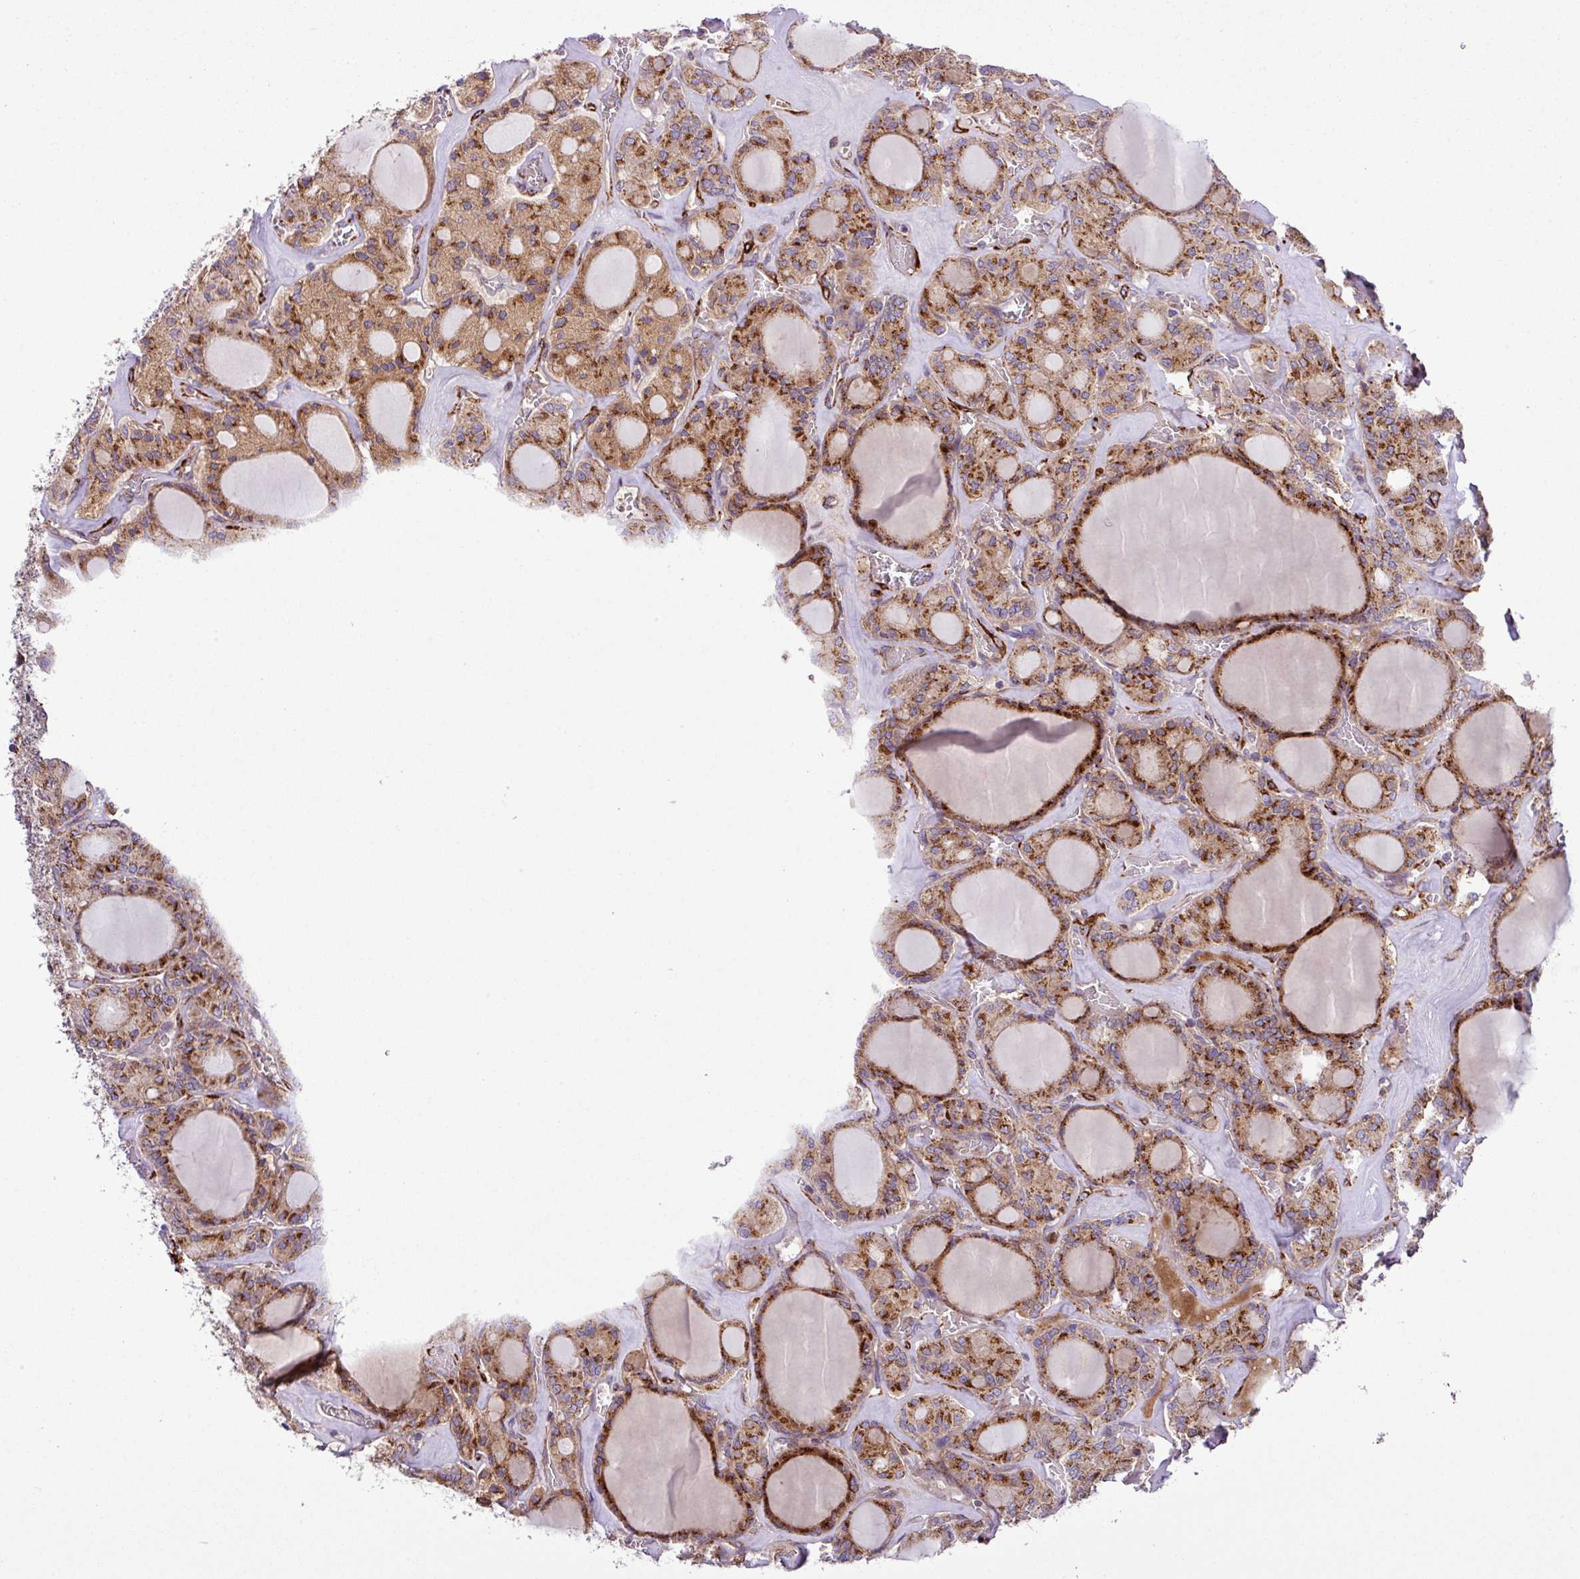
{"staining": {"intensity": "moderate", "quantity": ">75%", "location": "cytoplasmic/membranous"}, "tissue": "thyroid cancer", "cell_type": "Tumor cells", "image_type": "cancer", "snomed": [{"axis": "morphology", "description": "Papillary adenocarcinoma, NOS"}, {"axis": "topography", "description": "Thyroid gland"}], "caption": "IHC of thyroid papillary adenocarcinoma exhibits medium levels of moderate cytoplasmic/membranous expression in about >75% of tumor cells.", "gene": "FAM47E", "patient": {"sex": "male", "age": 87}}